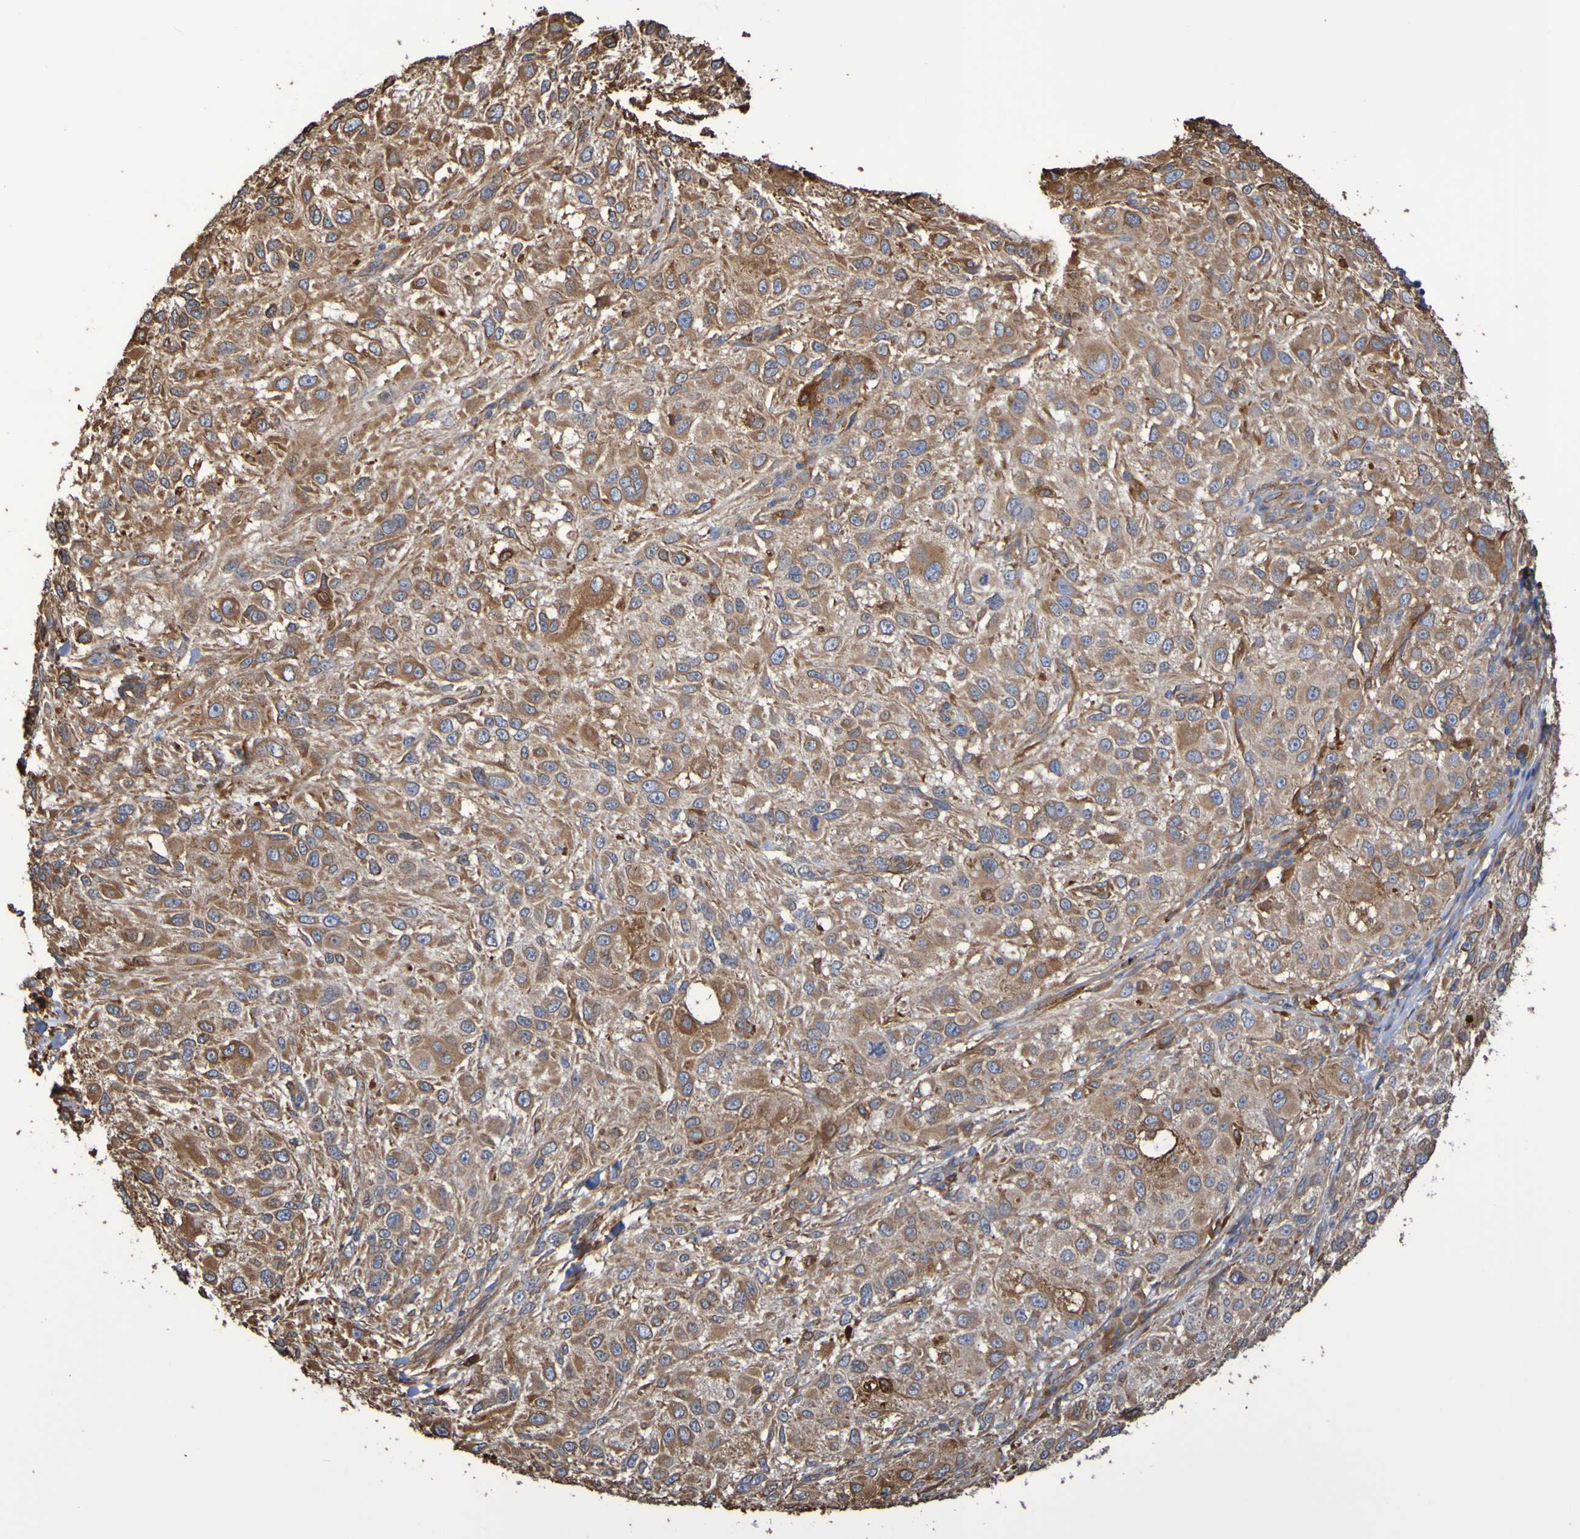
{"staining": {"intensity": "moderate", "quantity": ">75%", "location": "cytoplasmic/membranous"}, "tissue": "melanoma", "cell_type": "Tumor cells", "image_type": "cancer", "snomed": [{"axis": "morphology", "description": "Necrosis, NOS"}, {"axis": "morphology", "description": "Malignant melanoma, NOS"}, {"axis": "topography", "description": "Skin"}], "caption": "This histopathology image exhibits immunohistochemistry staining of melanoma, with medium moderate cytoplasmic/membranous staining in about >75% of tumor cells.", "gene": "RAB11A", "patient": {"sex": "female", "age": 87}}